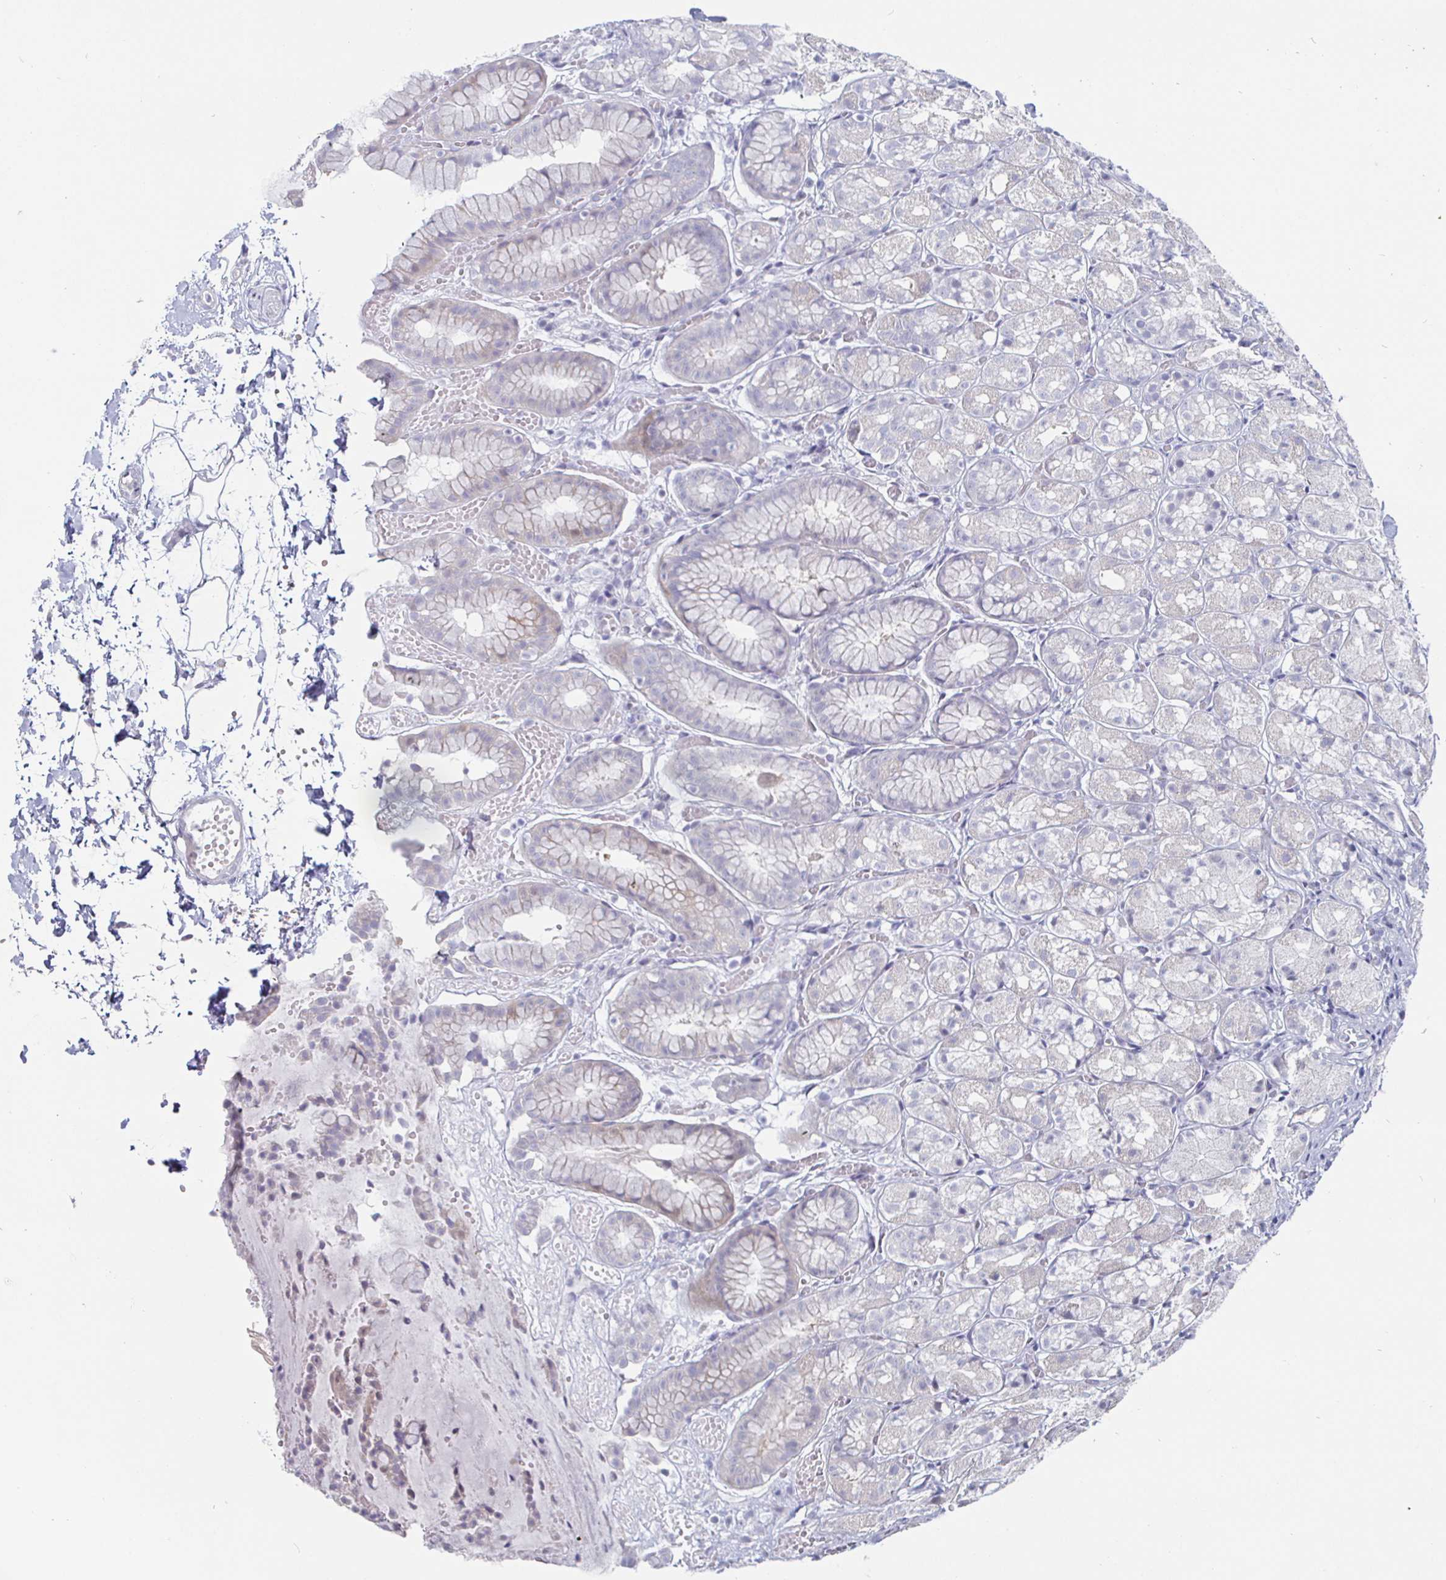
{"staining": {"intensity": "weak", "quantity": "<25%", "location": "cytoplasmic/membranous"}, "tissue": "stomach", "cell_type": "Glandular cells", "image_type": "normal", "snomed": [{"axis": "morphology", "description": "Normal tissue, NOS"}, {"axis": "topography", "description": "Stomach"}], "caption": "IHC photomicrograph of normal human stomach stained for a protein (brown), which shows no expression in glandular cells.", "gene": "DMRTB1", "patient": {"sex": "male", "age": 70}}